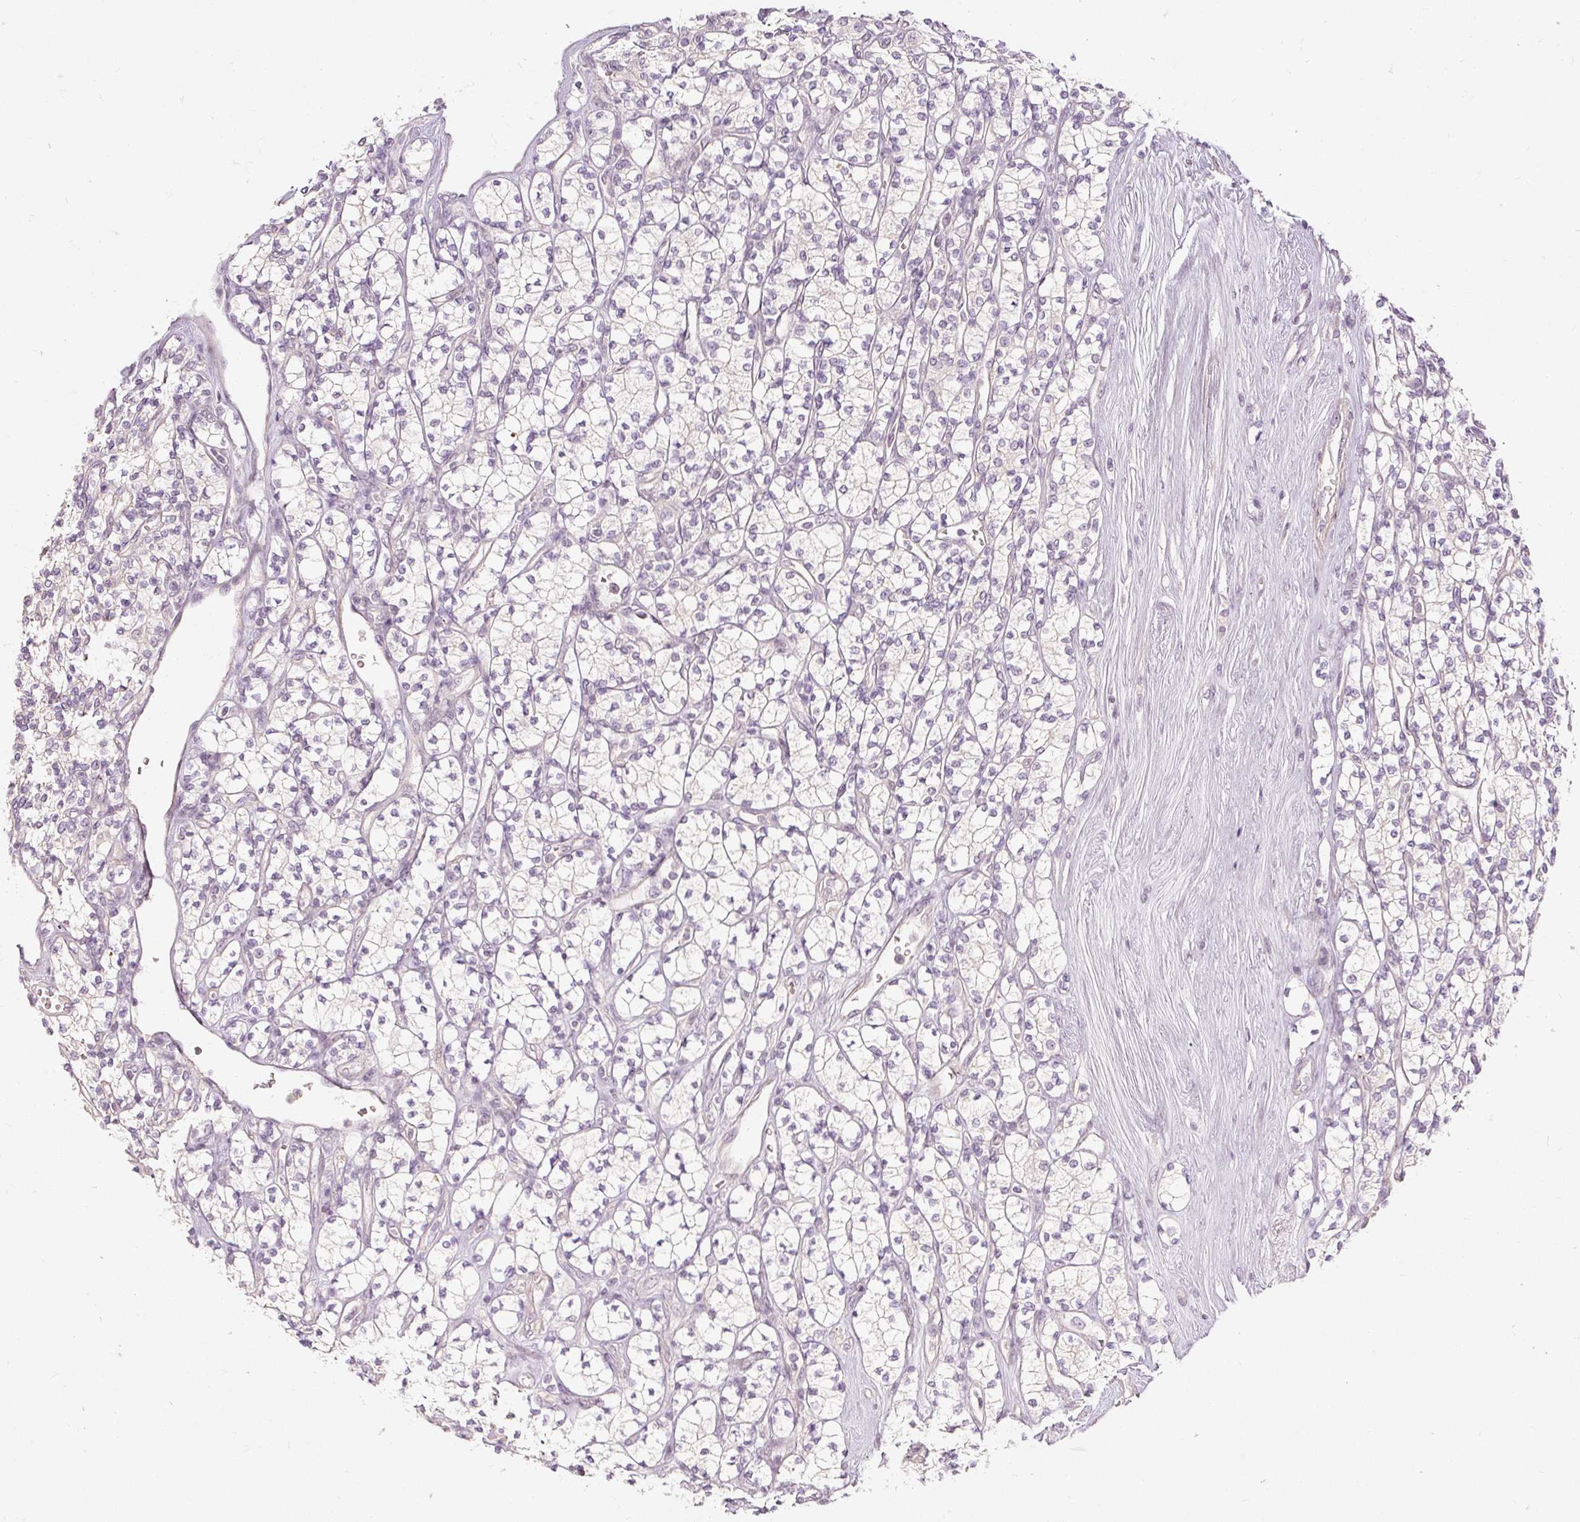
{"staining": {"intensity": "negative", "quantity": "none", "location": "none"}, "tissue": "renal cancer", "cell_type": "Tumor cells", "image_type": "cancer", "snomed": [{"axis": "morphology", "description": "Adenocarcinoma, NOS"}, {"axis": "topography", "description": "Kidney"}], "caption": "The immunohistochemistry (IHC) histopathology image has no significant positivity in tumor cells of adenocarcinoma (renal) tissue.", "gene": "CAPN3", "patient": {"sex": "male", "age": 77}}